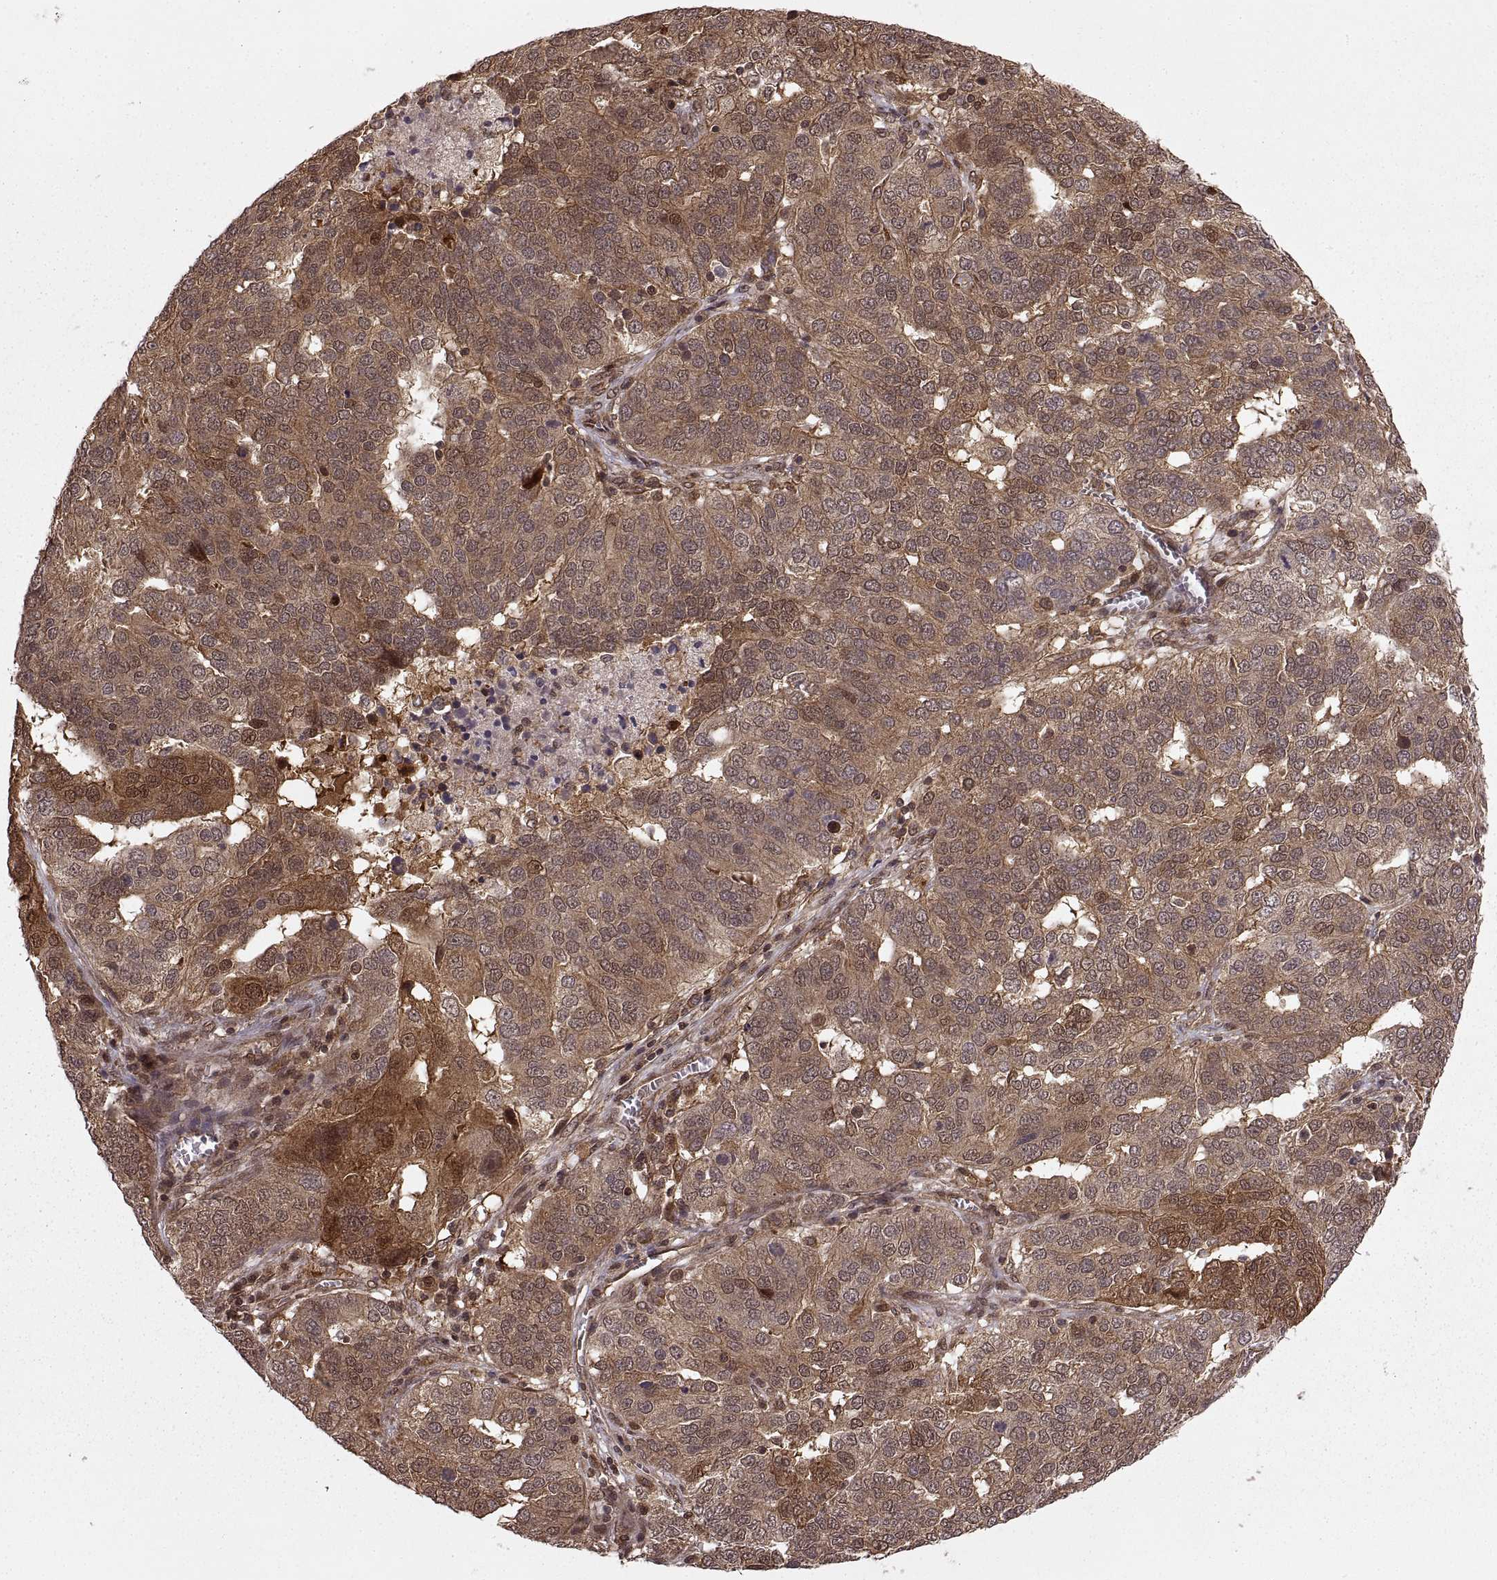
{"staining": {"intensity": "moderate", "quantity": ">75%", "location": "cytoplasmic/membranous"}, "tissue": "ovarian cancer", "cell_type": "Tumor cells", "image_type": "cancer", "snomed": [{"axis": "morphology", "description": "Carcinoma, endometroid"}, {"axis": "topography", "description": "Soft tissue"}, {"axis": "topography", "description": "Ovary"}], "caption": "Ovarian cancer stained with a protein marker demonstrates moderate staining in tumor cells.", "gene": "DEDD", "patient": {"sex": "female", "age": 52}}